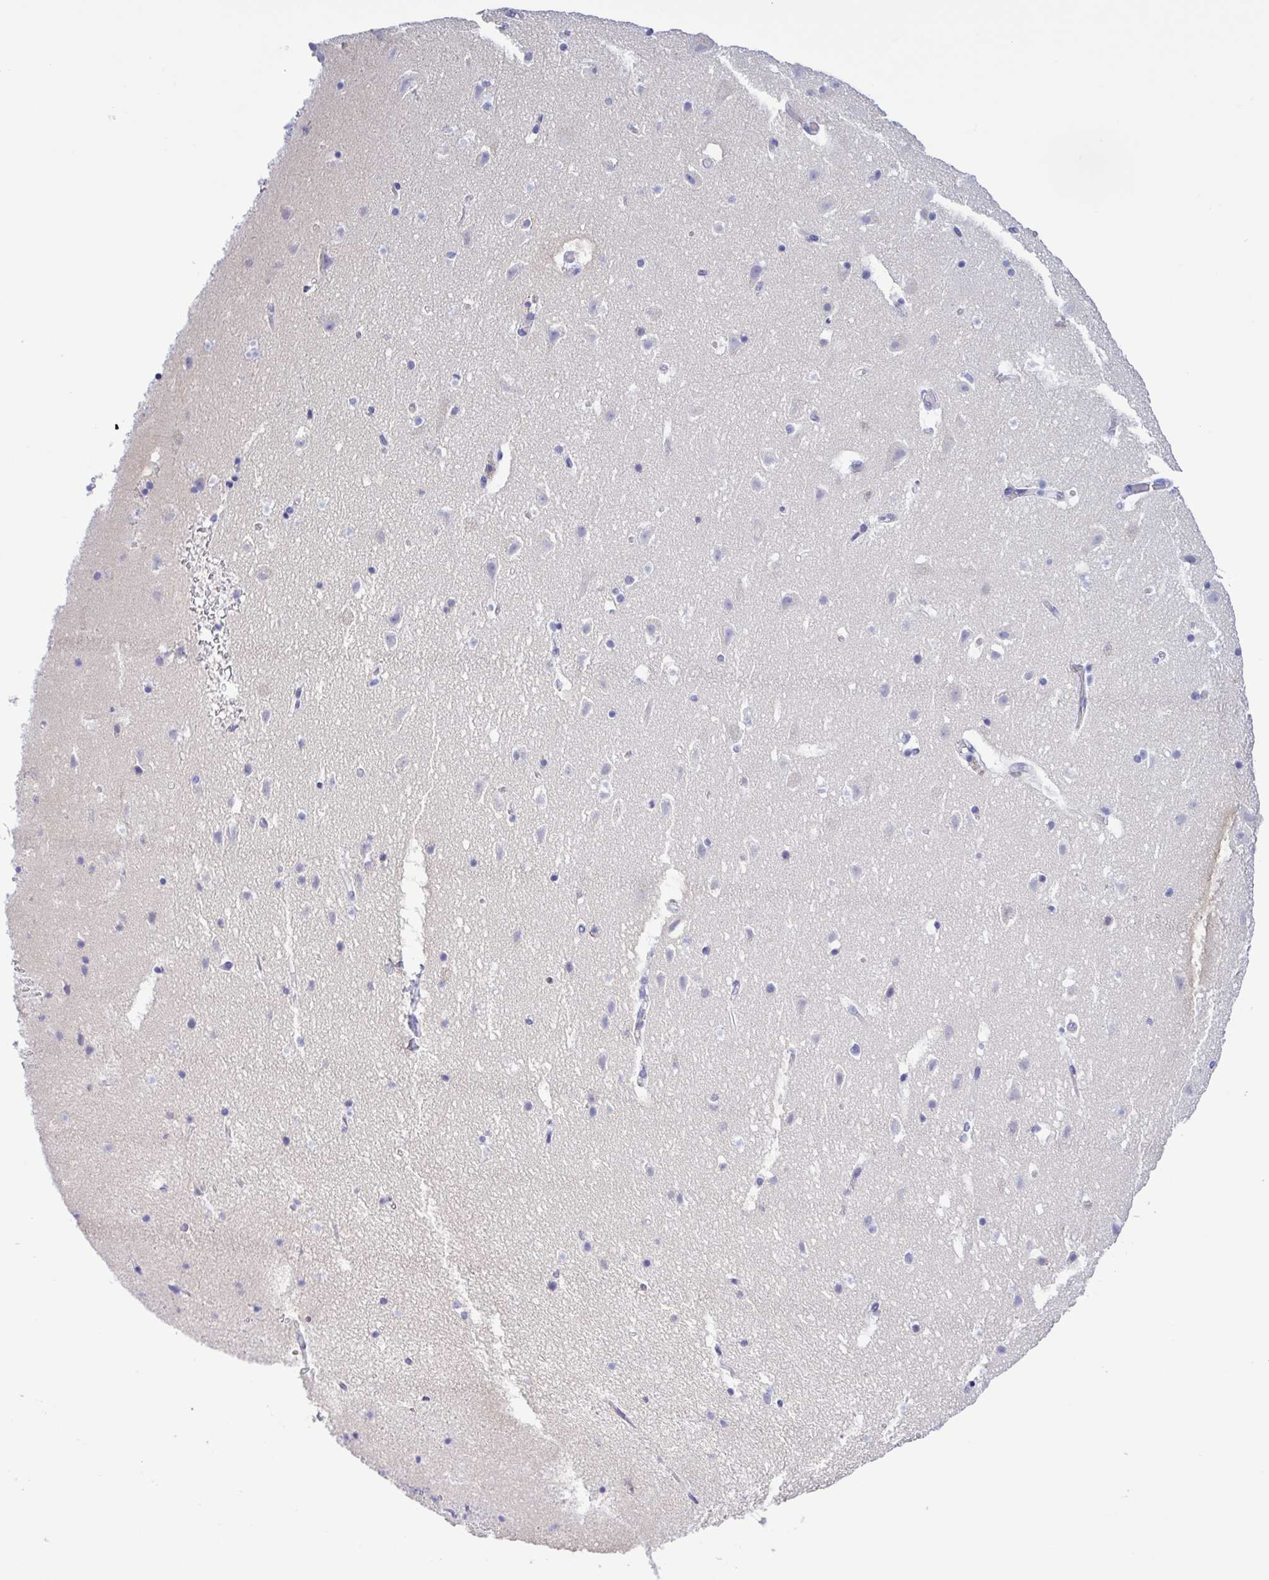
{"staining": {"intensity": "negative", "quantity": "none", "location": "none"}, "tissue": "cerebral cortex", "cell_type": "Endothelial cells", "image_type": "normal", "snomed": [{"axis": "morphology", "description": "Normal tissue, NOS"}, {"axis": "topography", "description": "Cerebral cortex"}], "caption": "An immunohistochemistry histopathology image of unremarkable cerebral cortex is shown. There is no staining in endothelial cells of cerebral cortex. Brightfield microscopy of IHC stained with DAB (3,3'-diaminobenzidine) (brown) and hematoxylin (blue), captured at high magnification.", "gene": "LDHC", "patient": {"sex": "female", "age": 42}}